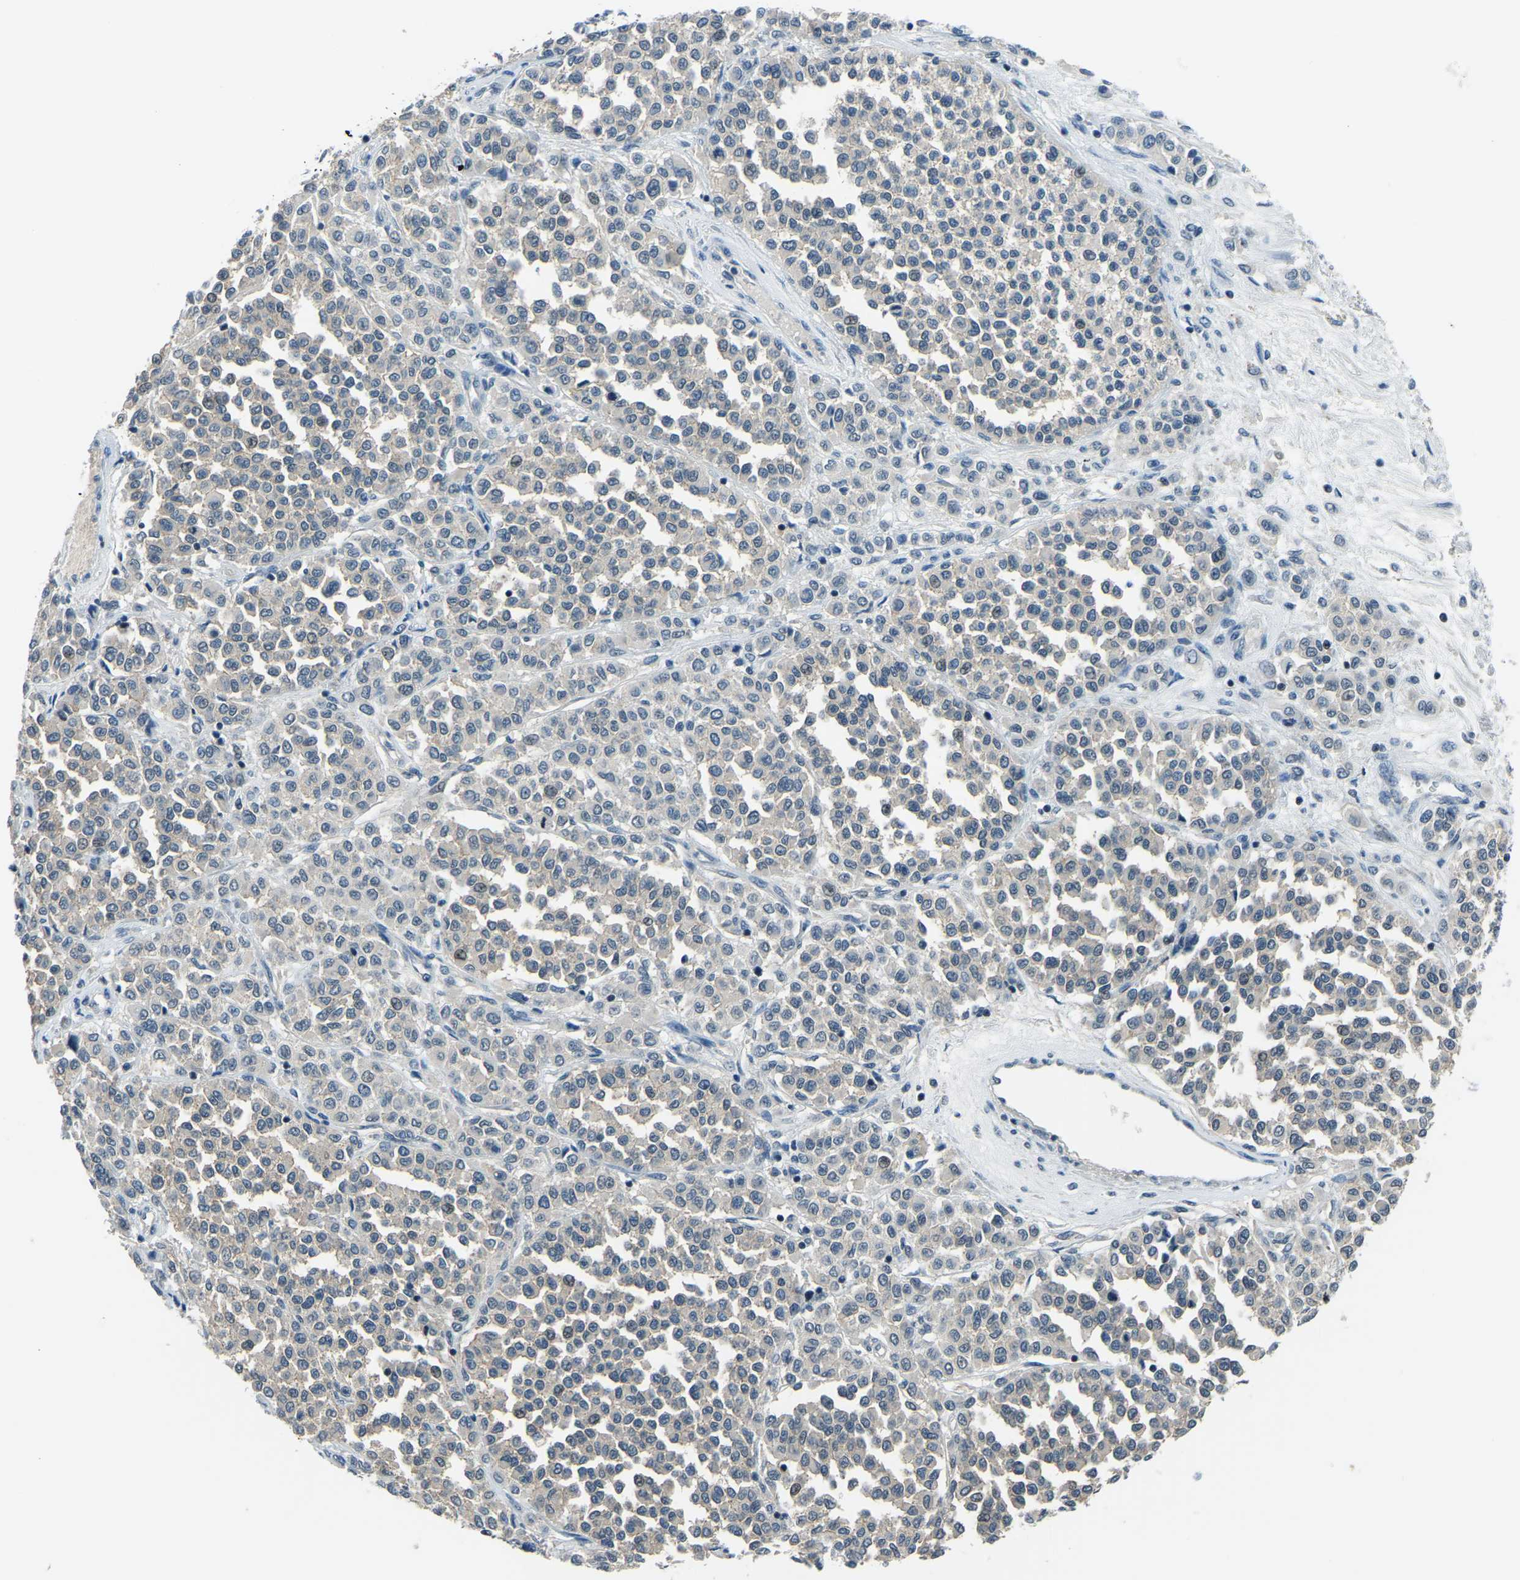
{"staining": {"intensity": "negative", "quantity": "none", "location": "none"}, "tissue": "melanoma", "cell_type": "Tumor cells", "image_type": "cancer", "snomed": [{"axis": "morphology", "description": "Malignant melanoma, Metastatic site"}, {"axis": "topography", "description": "Pancreas"}], "caption": "Tumor cells show no significant staining in melanoma. (DAB (3,3'-diaminobenzidine) immunohistochemistry with hematoxylin counter stain).", "gene": "RRP1", "patient": {"sex": "female", "age": 30}}